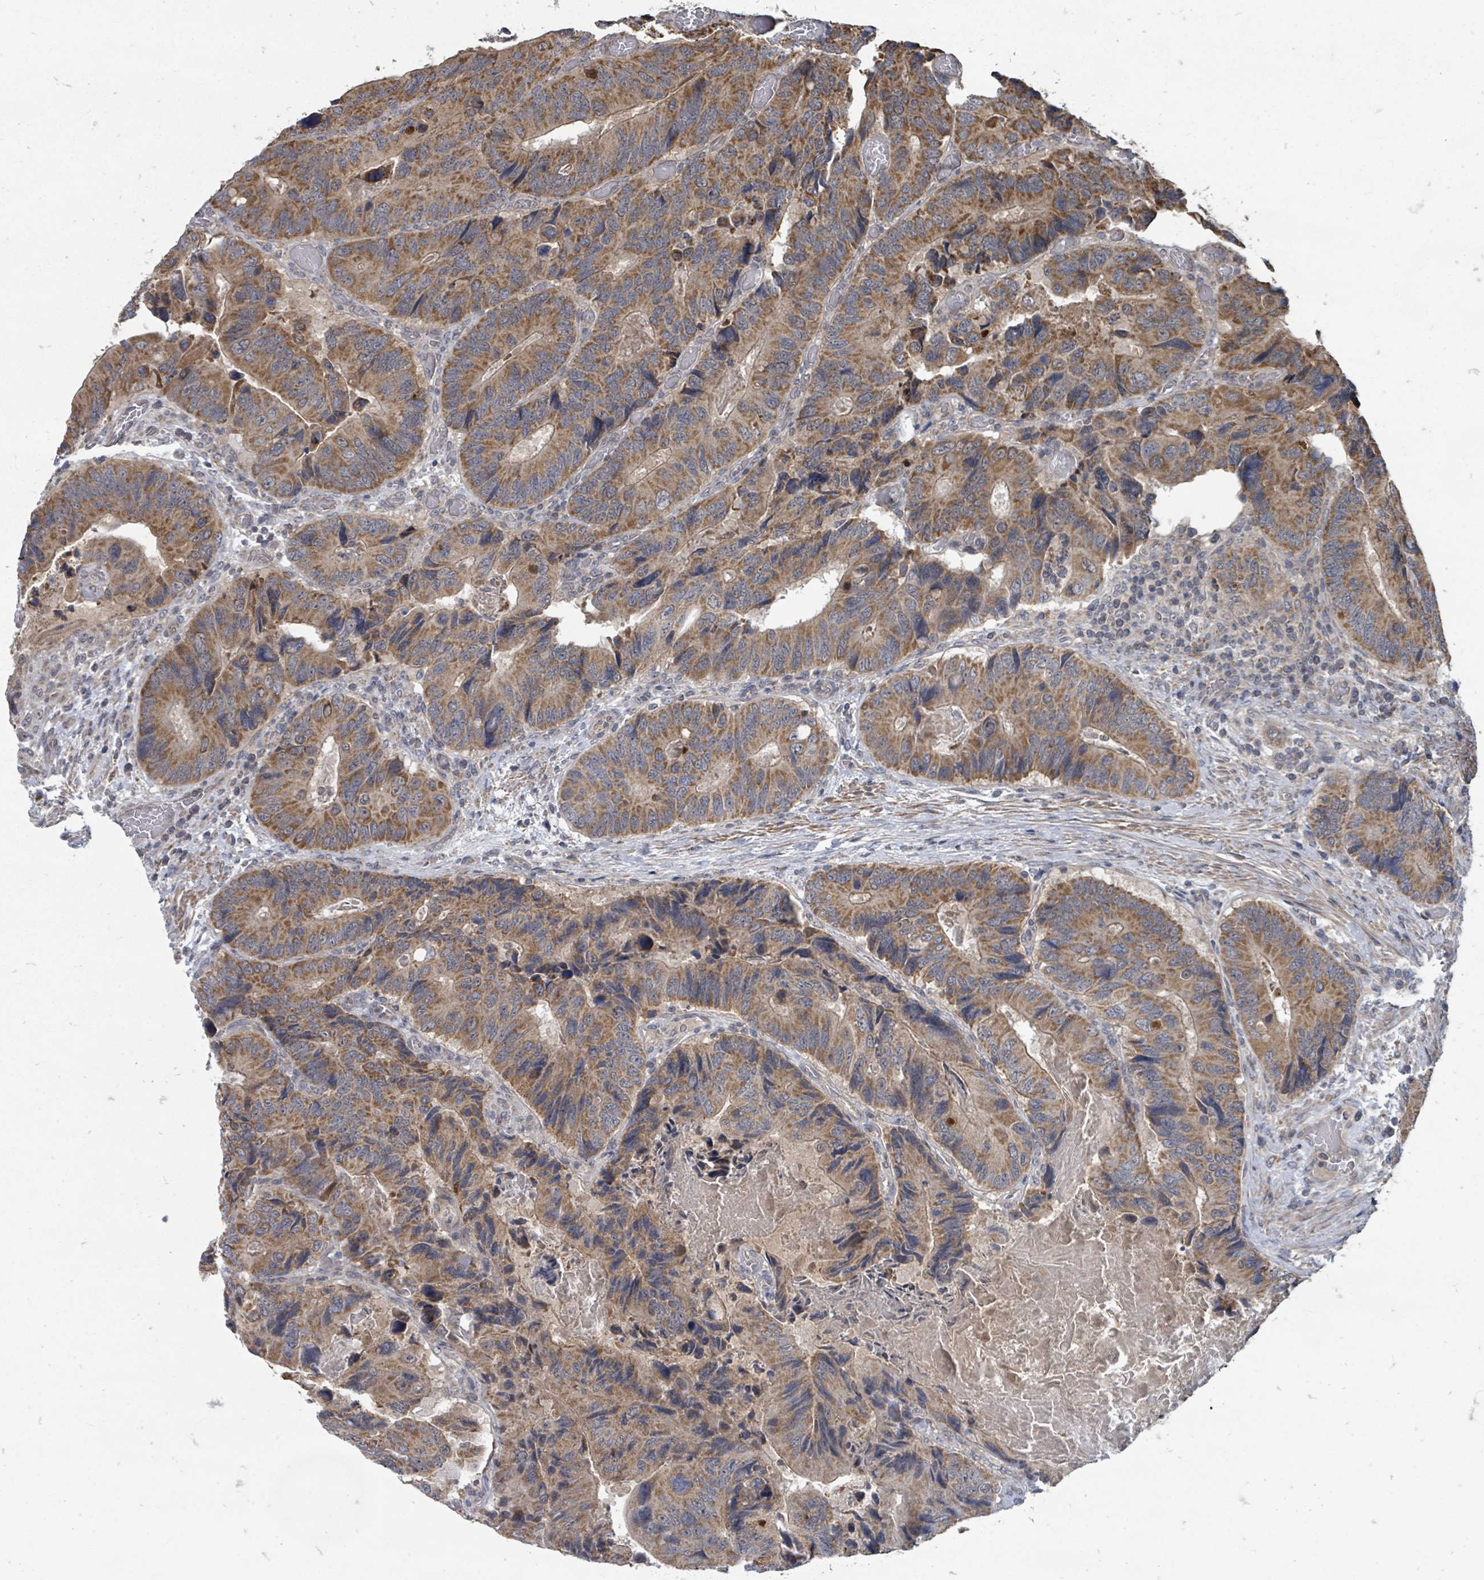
{"staining": {"intensity": "moderate", "quantity": ">75%", "location": "cytoplasmic/membranous"}, "tissue": "colorectal cancer", "cell_type": "Tumor cells", "image_type": "cancer", "snomed": [{"axis": "morphology", "description": "Adenocarcinoma, NOS"}, {"axis": "topography", "description": "Colon"}], "caption": "A brown stain labels moderate cytoplasmic/membranous expression of a protein in colorectal cancer (adenocarcinoma) tumor cells.", "gene": "MAGOHB", "patient": {"sex": "male", "age": 84}}